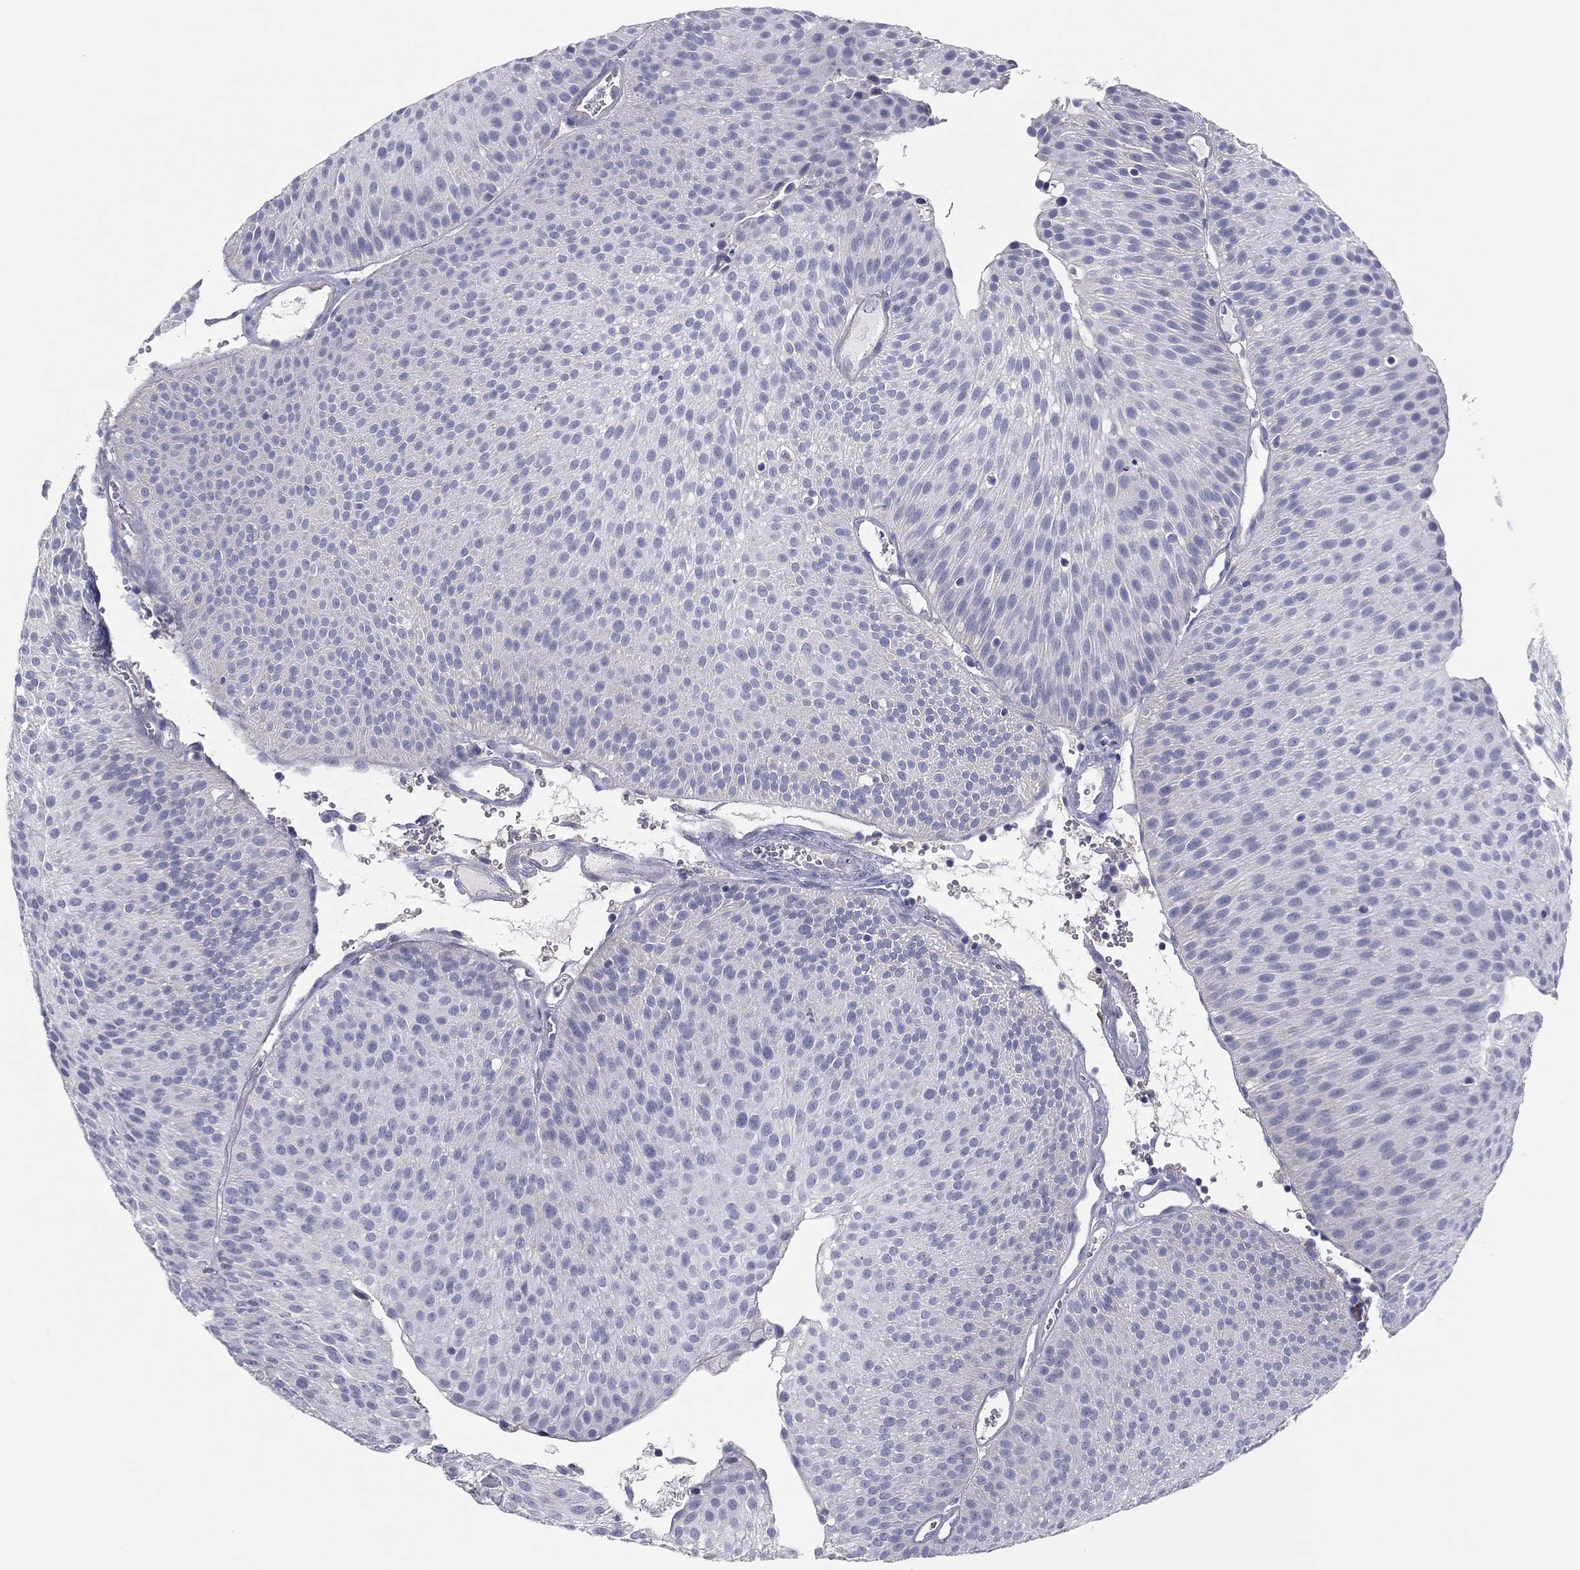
{"staining": {"intensity": "negative", "quantity": "none", "location": "none"}, "tissue": "urothelial cancer", "cell_type": "Tumor cells", "image_type": "cancer", "snomed": [{"axis": "morphology", "description": "Urothelial carcinoma, Low grade"}, {"axis": "topography", "description": "Urinary bladder"}], "caption": "Immunohistochemical staining of human urothelial carcinoma (low-grade) shows no significant expression in tumor cells. Nuclei are stained in blue.", "gene": "GRK7", "patient": {"sex": "male", "age": 65}}